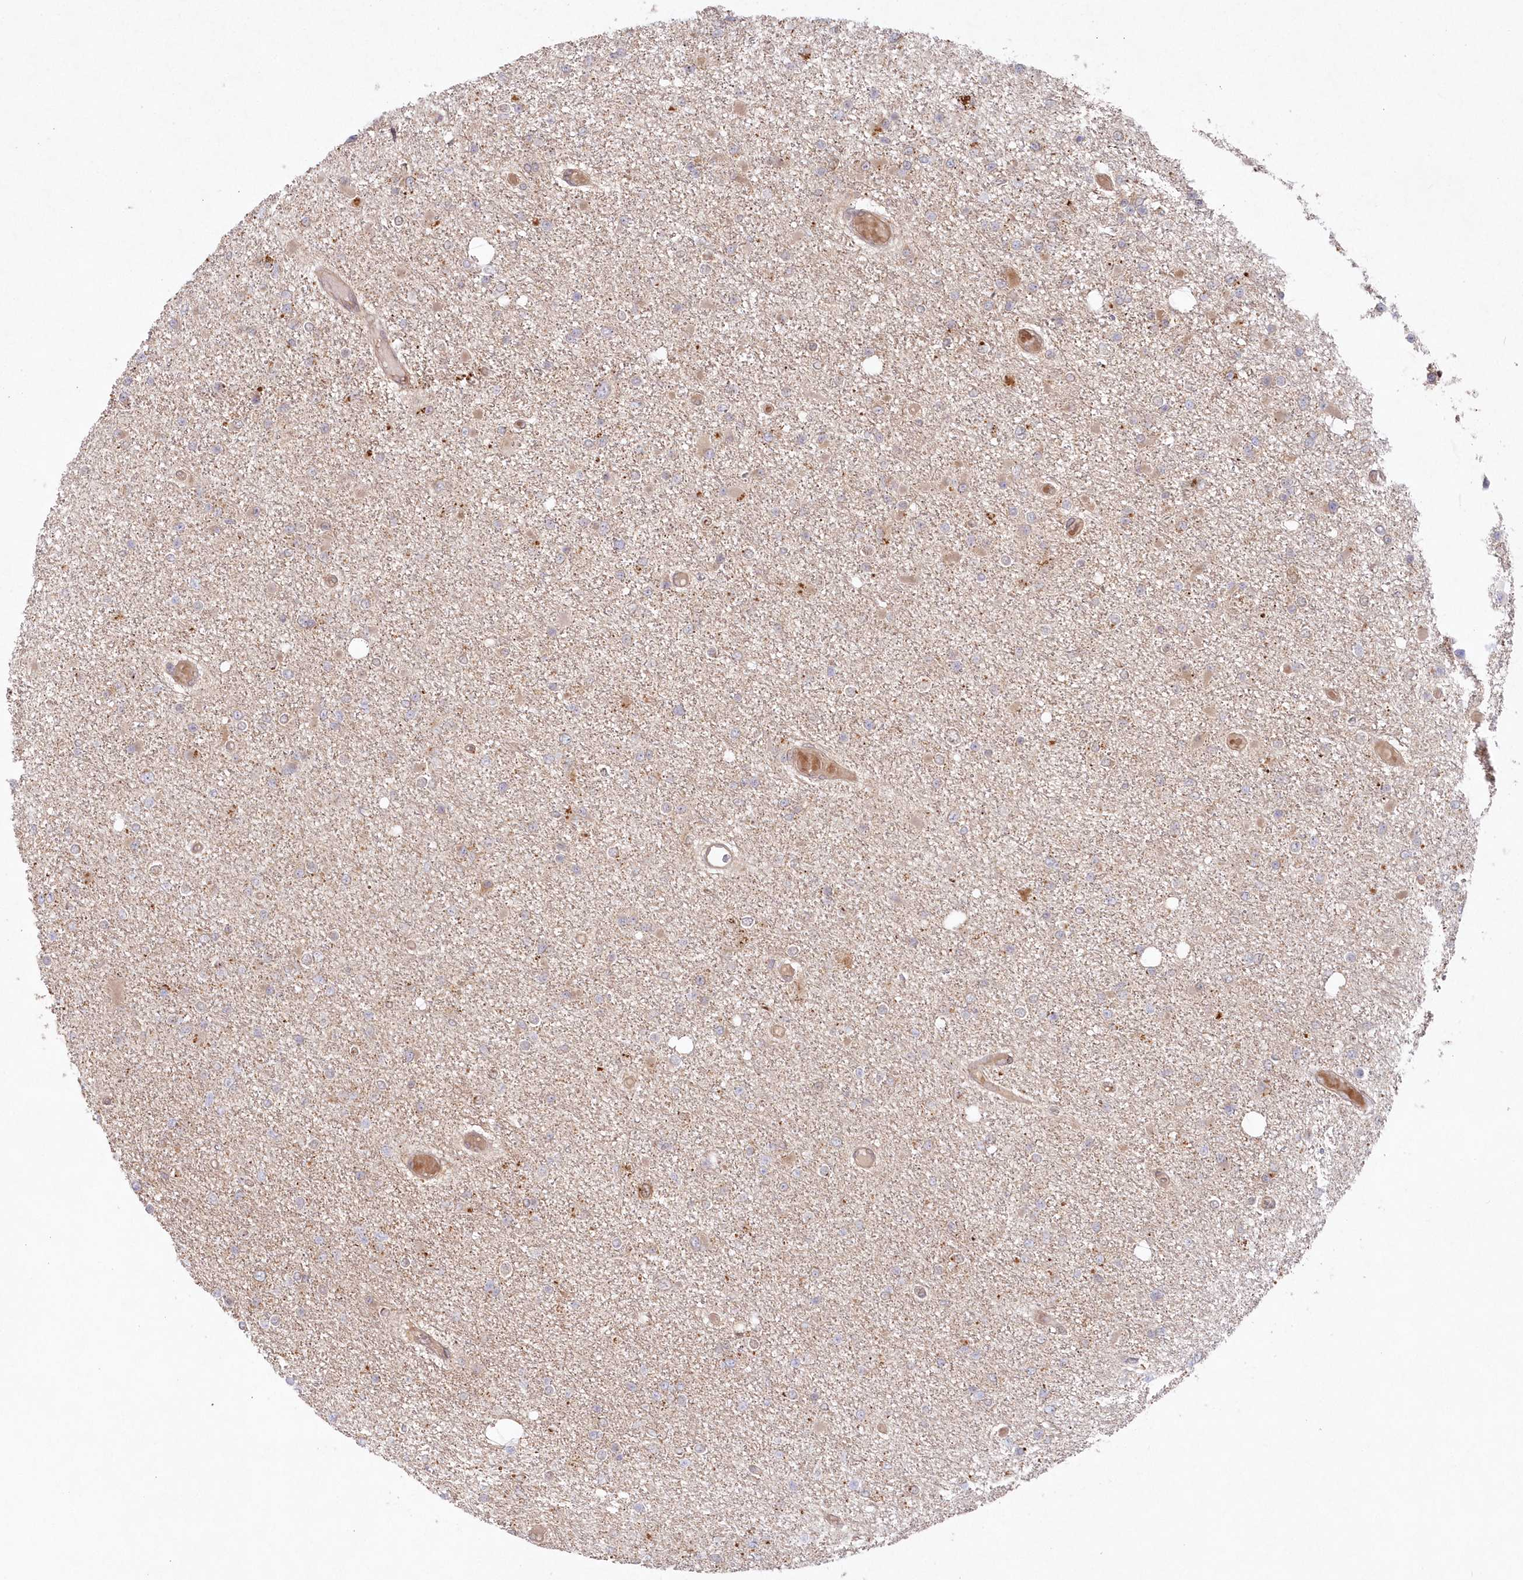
{"staining": {"intensity": "weak", "quantity": "<25%", "location": "cytoplasmic/membranous"}, "tissue": "glioma", "cell_type": "Tumor cells", "image_type": "cancer", "snomed": [{"axis": "morphology", "description": "Glioma, malignant, Low grade"}, {"axis": "topography", "description": "Brain"}], "caption": "Immunohistochemical staining of human low-grade glioma (malignant) reveals no significant expression in tumor cells.", "gene": "GBE1", "patient": {"sex": "female", "age": 22}}